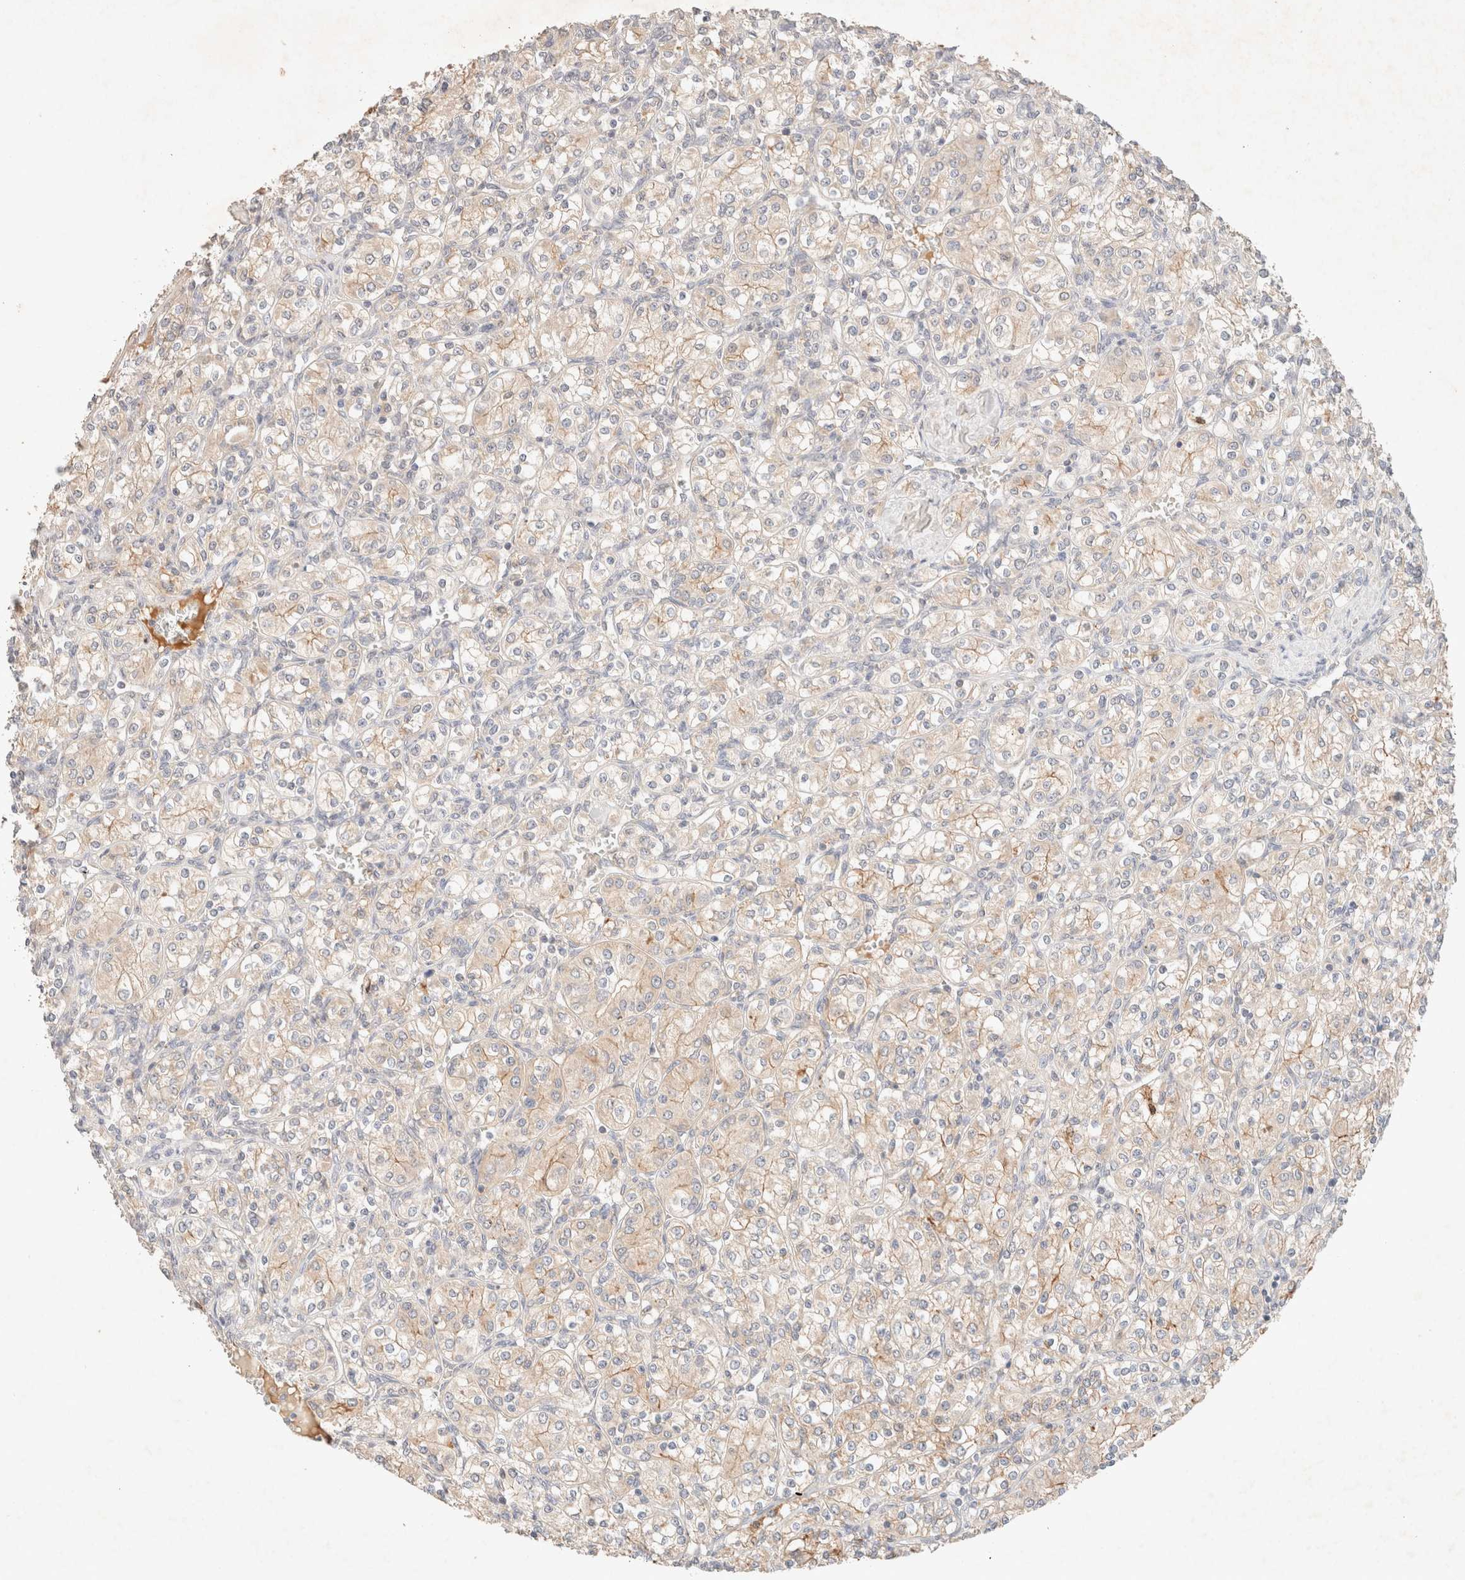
{"staining": {"intensity": "weak", "quantity": "<25%", "location": "cytoplasmic/membranous"}, "tissue": "renal cancer", "cell_type": "Tumor cells", "image_type": "cancer", "snomed": [{"axis": "morphology", "description": "Adenocarcinoma, NOS"}, {"axis": "topography", "description": "Kidney"}], "caption": "This is an immunohistochemistry histopathology image of renal cancer. There is no expression in tumor cells.", "gene": "SARM1", "patient": {"sex": "male", "age": 77}}